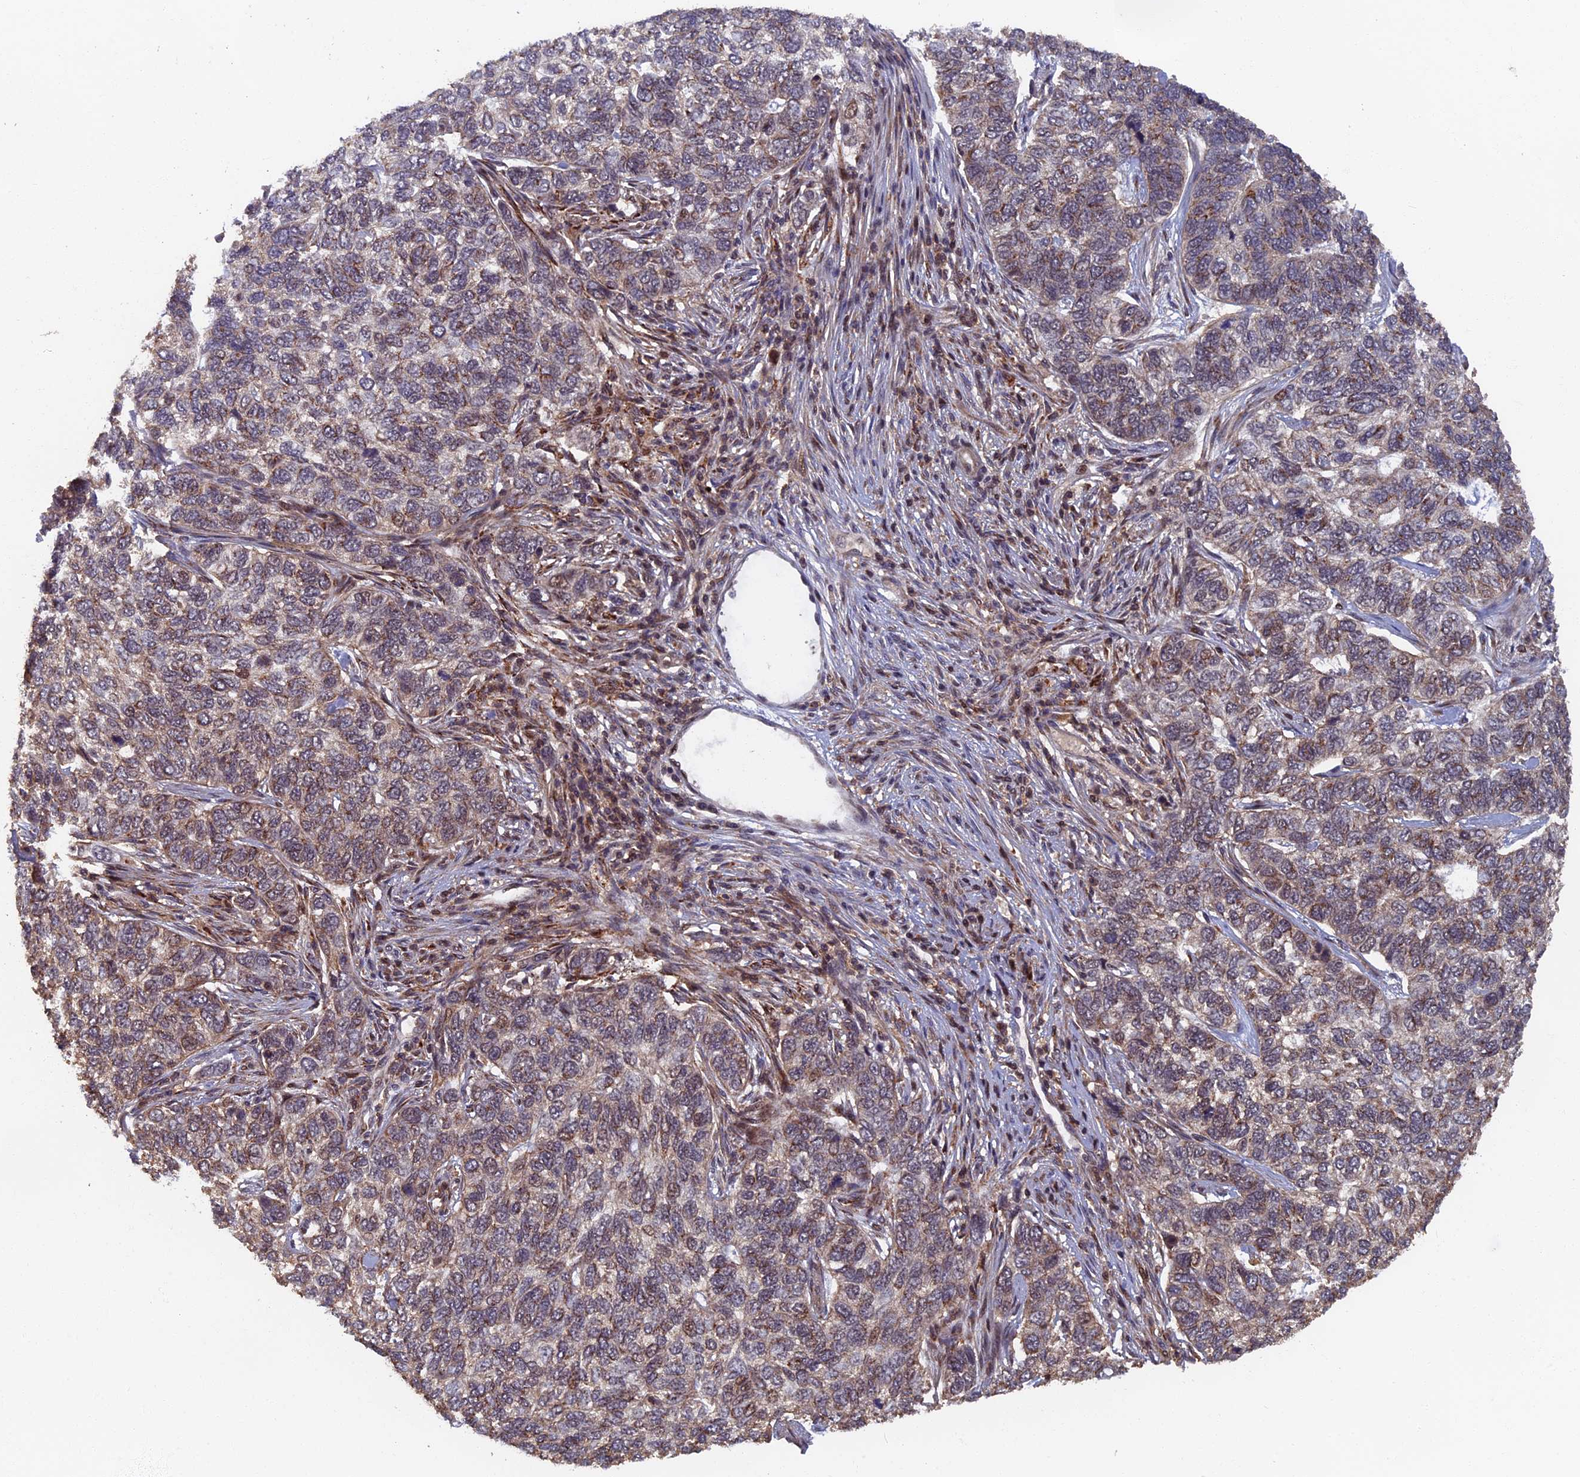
{"staining": {"intensity": "weak", "quantity": "<25%", "location": "cytoplasmic/membranous"}, "tissue": "skin cancer", "cell_type": "Tumor cells", "image_type": "cancer", "snomed": [{"axis": "morphology", "description": "Basal cell carcinoma"}, {"axis": "topography", "description": "Skin"}], "caption": "Immunohistochemistry of human basal cell carcinoma (skin) shows no expression in tumor cells.", "gene": "RASGRF1", "patient": {"sex": "female", "age": 65}}